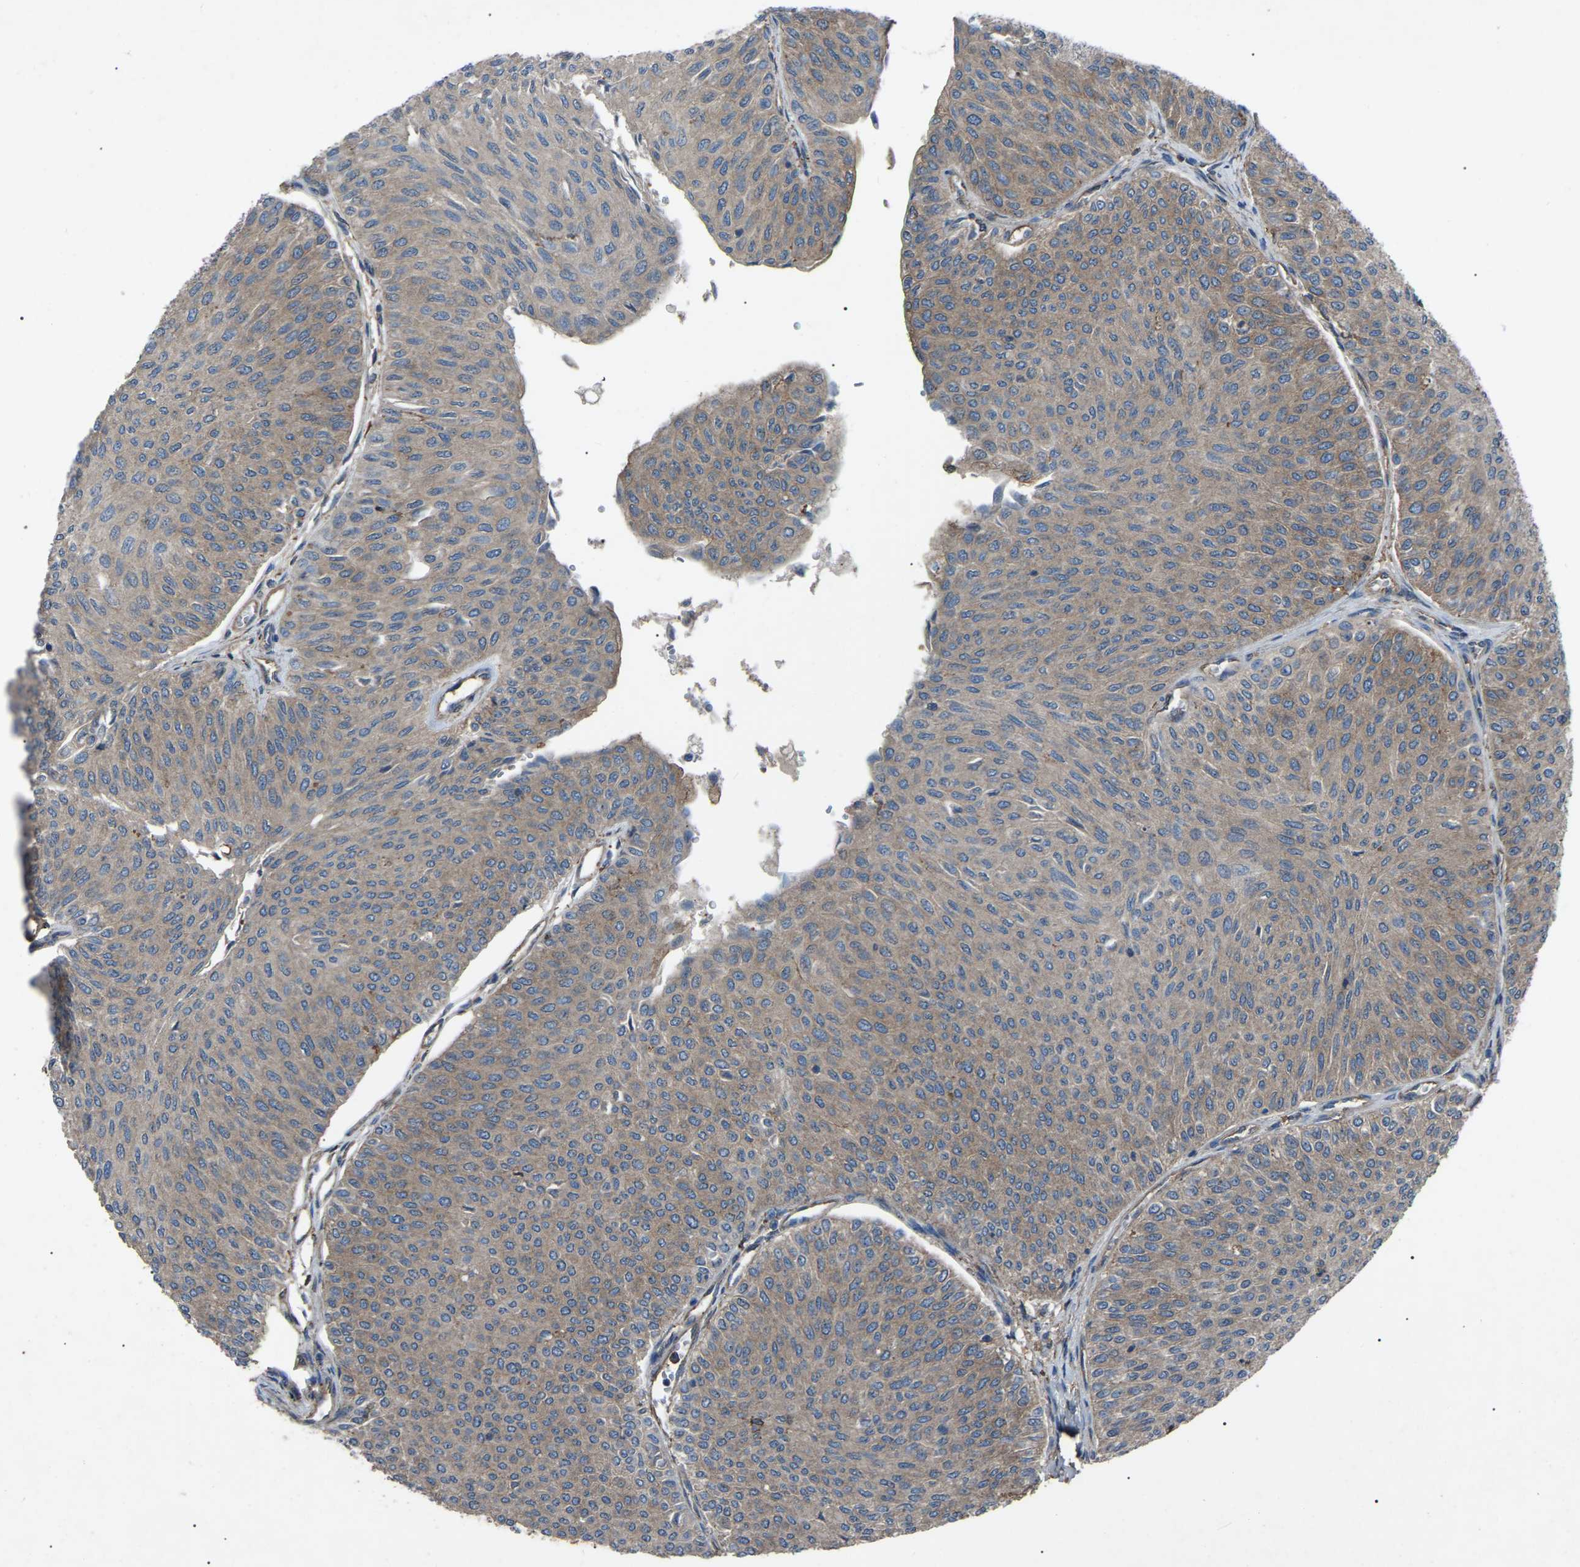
{"staining": {"intensity": "moderate", "quantity": ">75%", "location": "cytoplasmic/membranous"}, "tissue": "urothelial cancer", "cell_type": "Tumor cells", "image_type": "cancer", "snomed": [{"axis": "morphology", "description": "Urothelial carcinoma, Low grade"}, {"axis": "topography", "description": "Urinary bladder"}], "caption": "Human urothelial cancer stained with a brown dye exhibits moderate cytoplasmic/membranous positive staining in approximately >75% of tumor cells.", "gene": "AIMP1", "patient": {"sex": "male", "age": 78}}